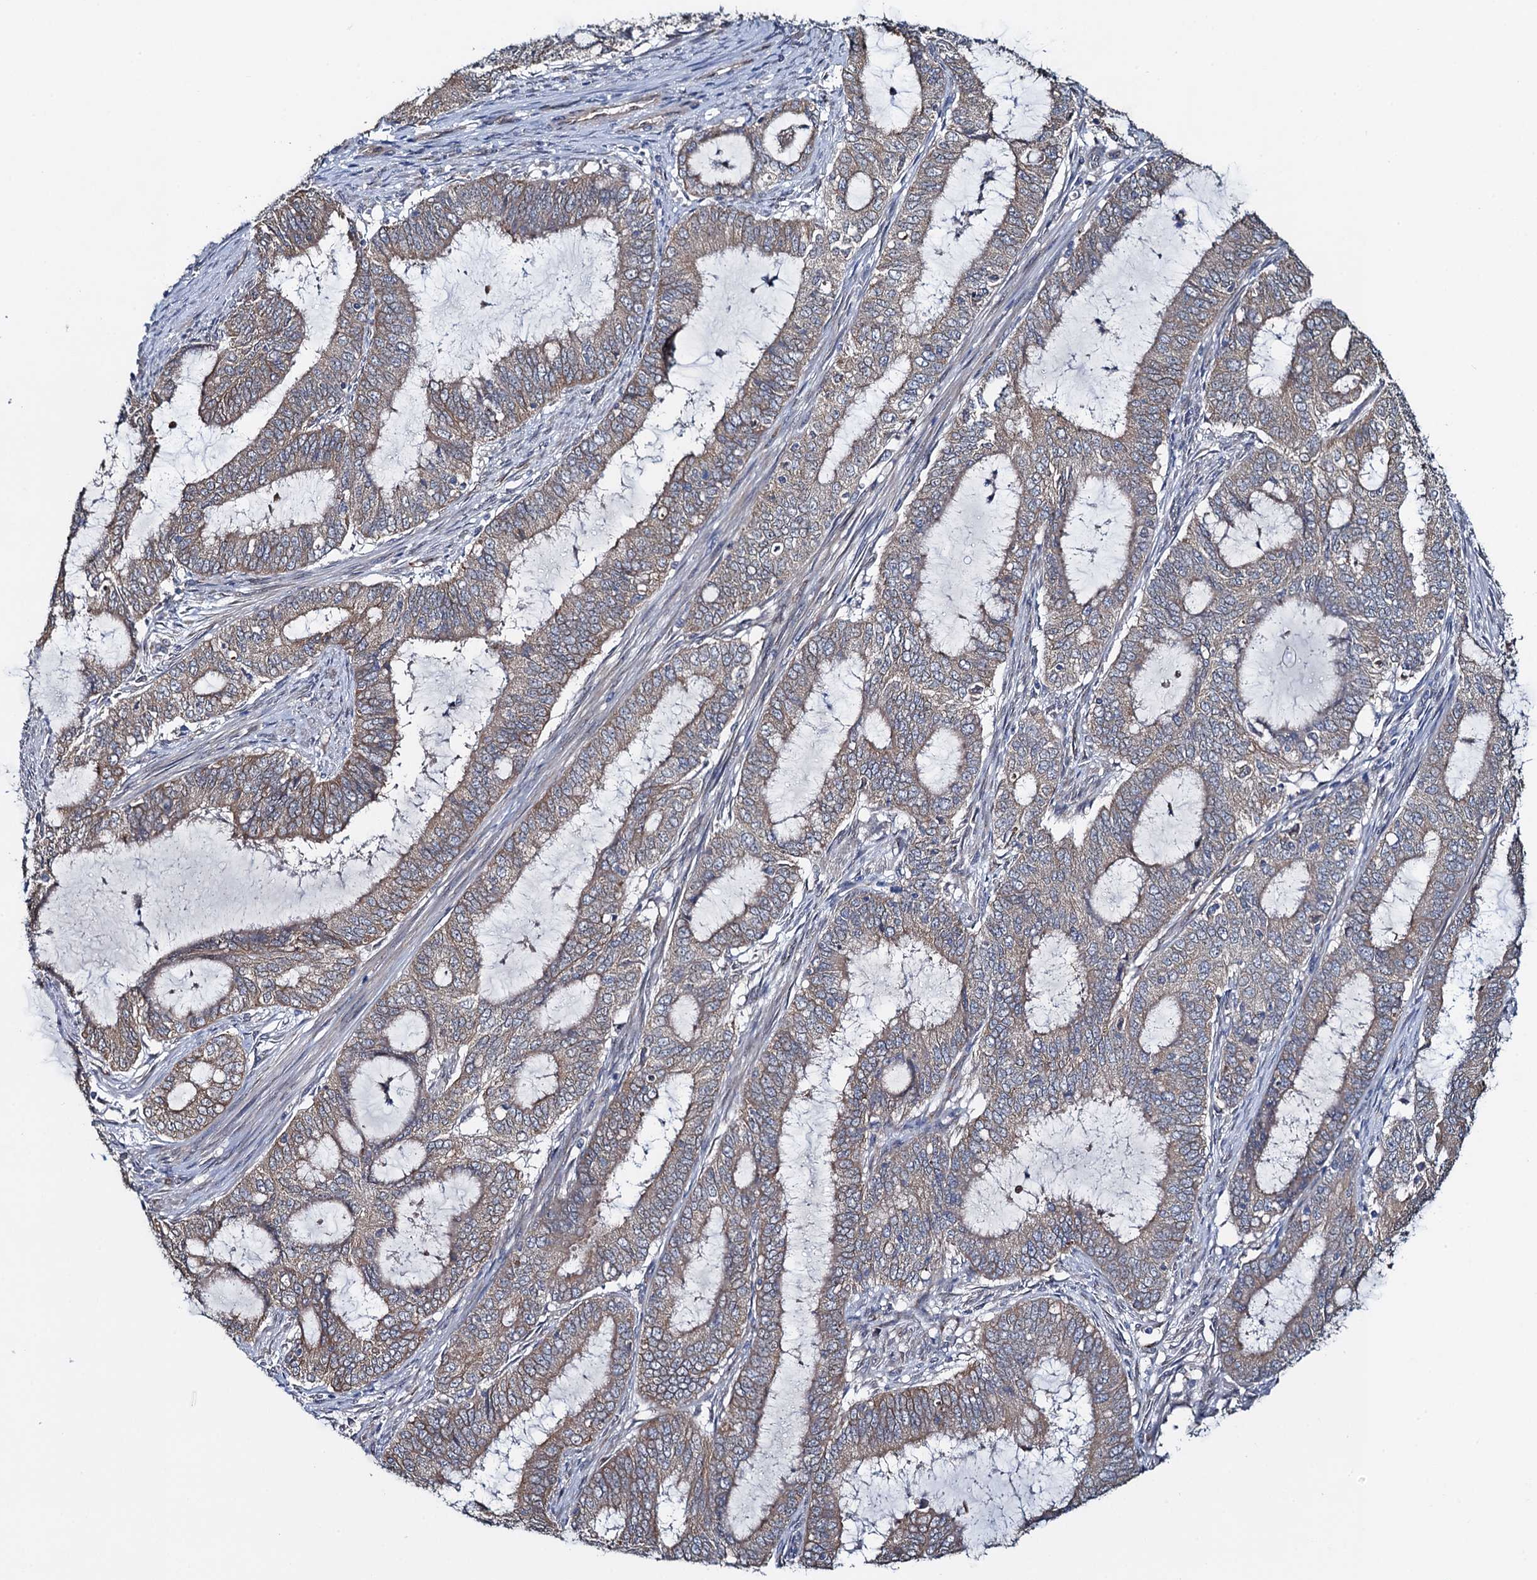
{"staining": {"intensity": "weak", "quantity": ">75%", "location": "cytoplasmic/membranous"}, "tissue": "endometrial cancer", "cell_type": "Tumor cells", "image_type": "cancer", "snomed": [{"axis": "morphology", "description": "Adenocarcinoma, NOS"}, {"axis": "topography", "description": "Endometrium"}], "caption": "Protein staining demonstrates weak cytoplasmic/membranous expression in approximately >75% of tumor cells in endometrial adenocarcinoma.", "gene": "EVX2", "patient": {"sex": "female", "age": 51}}